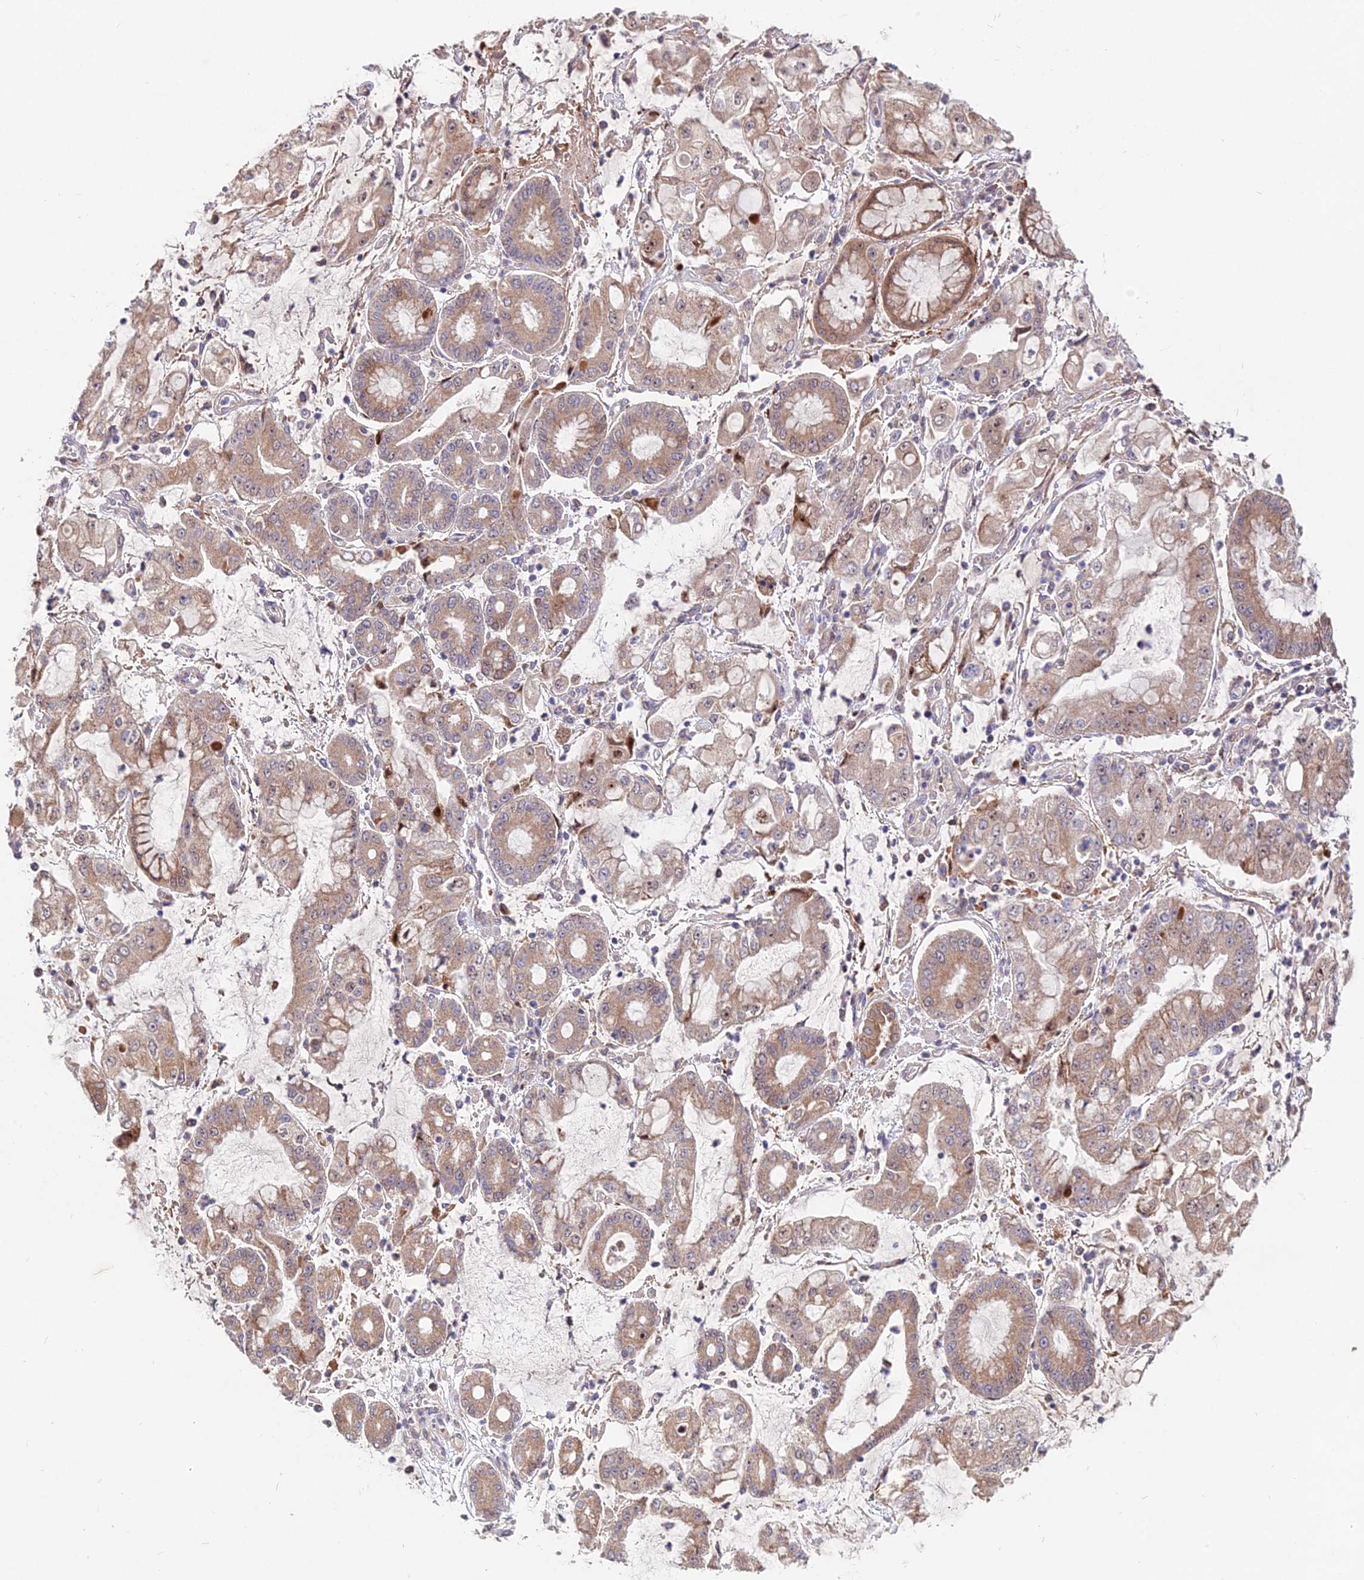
{"staining": {"intensity": "moderate", "quantity": ">75%", "location": "cytoplasmic/membranous"}, "tissue": "stomach cancer", "cell_type": "Tumor cells", "image_type": "cancer", "snomed": [{"axis": "morphology", "description": "Adenocarcinoma, NOS"}, {"axis": "topography", "description": "Stomach"}], "caption": "The immunohistochemical stain labels moderate cytoplasmic/membranous expression in tumor cells of stomach cancer tissue. (DAB (3,3'-diaminobenzidine) = brown stain, brightfield microscopy at high magnification).", "gene": "WDR43", "patient": {"sex": "male", "age": 76}}